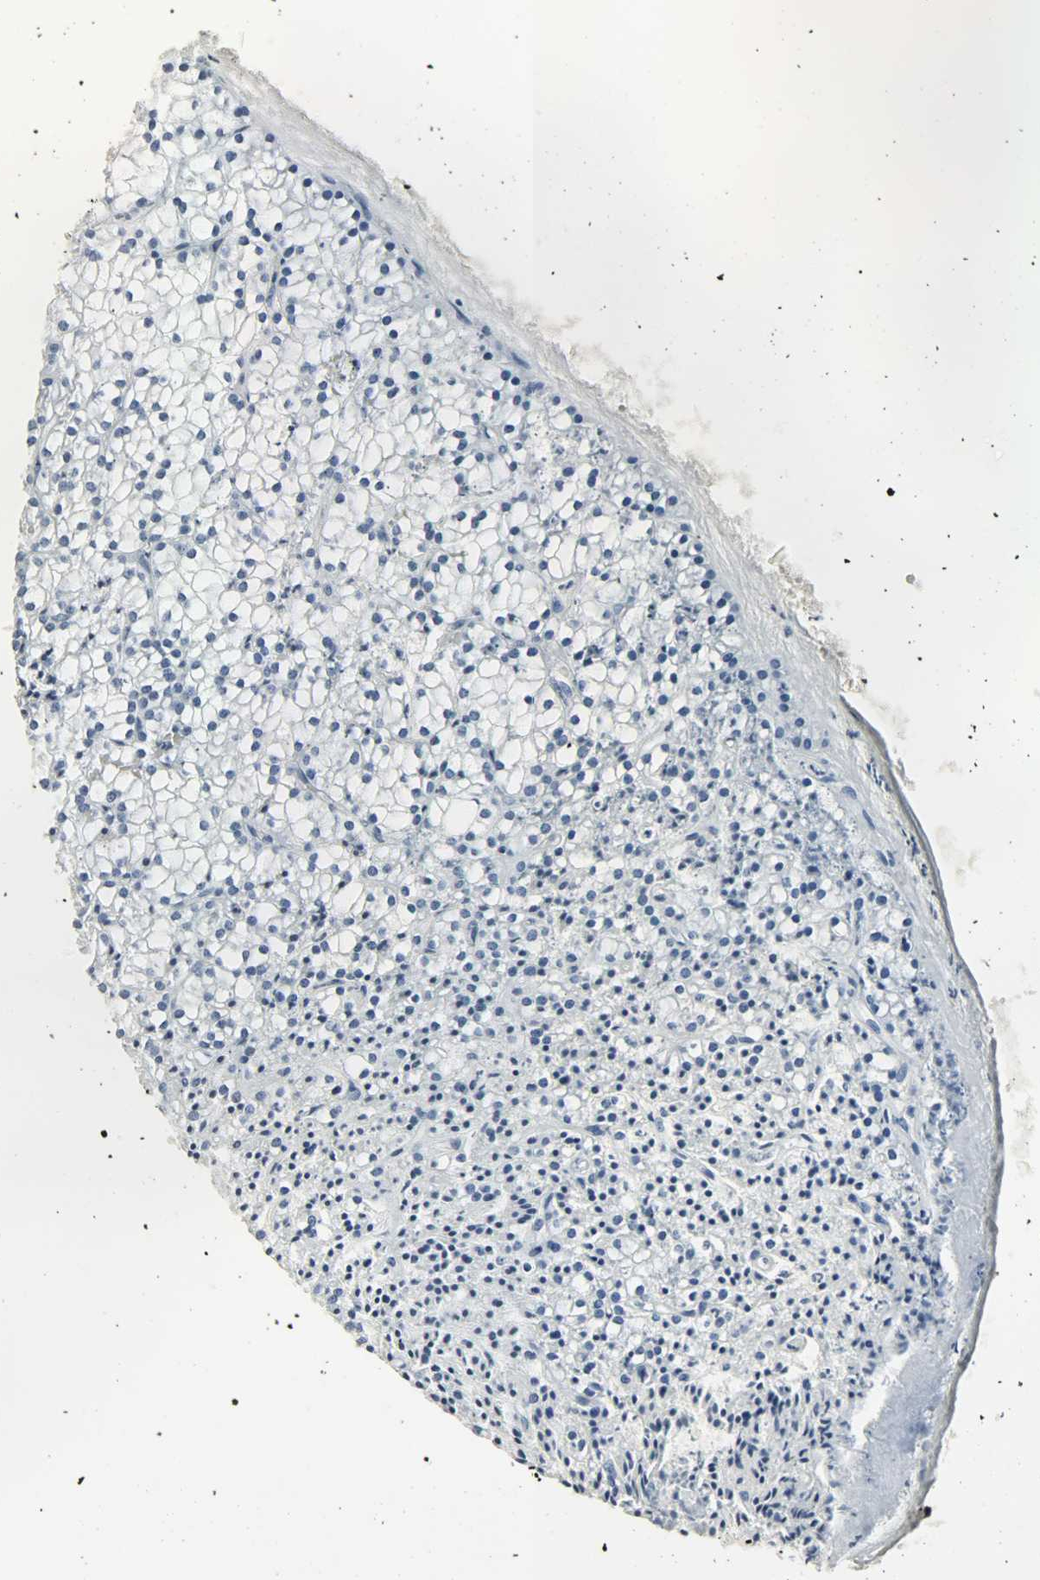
{"staining": {"intensity": "negative", "quantity": "none", "location": "none"}, "tissue": "parathyroid gland", "cell_type": "Glandular cells", "image_type": "normal", "snomed": [{"axis": "morphology", "description": "Normal tissue, NOS"}, {"axis": "topography", "description": "Parathyroid gland"}], "caption": "This micrograph is of benign parathyroid gland stained with immunohistochemistry (IHC) to label a protein in brown with the nuclei are counter-stained blue. There is no positivity in glandular cells. (DAB immunohistochemistry (IHC) with hematoxylin counter stain).", "gene": "PTPN6", "patient": {"sex": "female", "age": 63}}